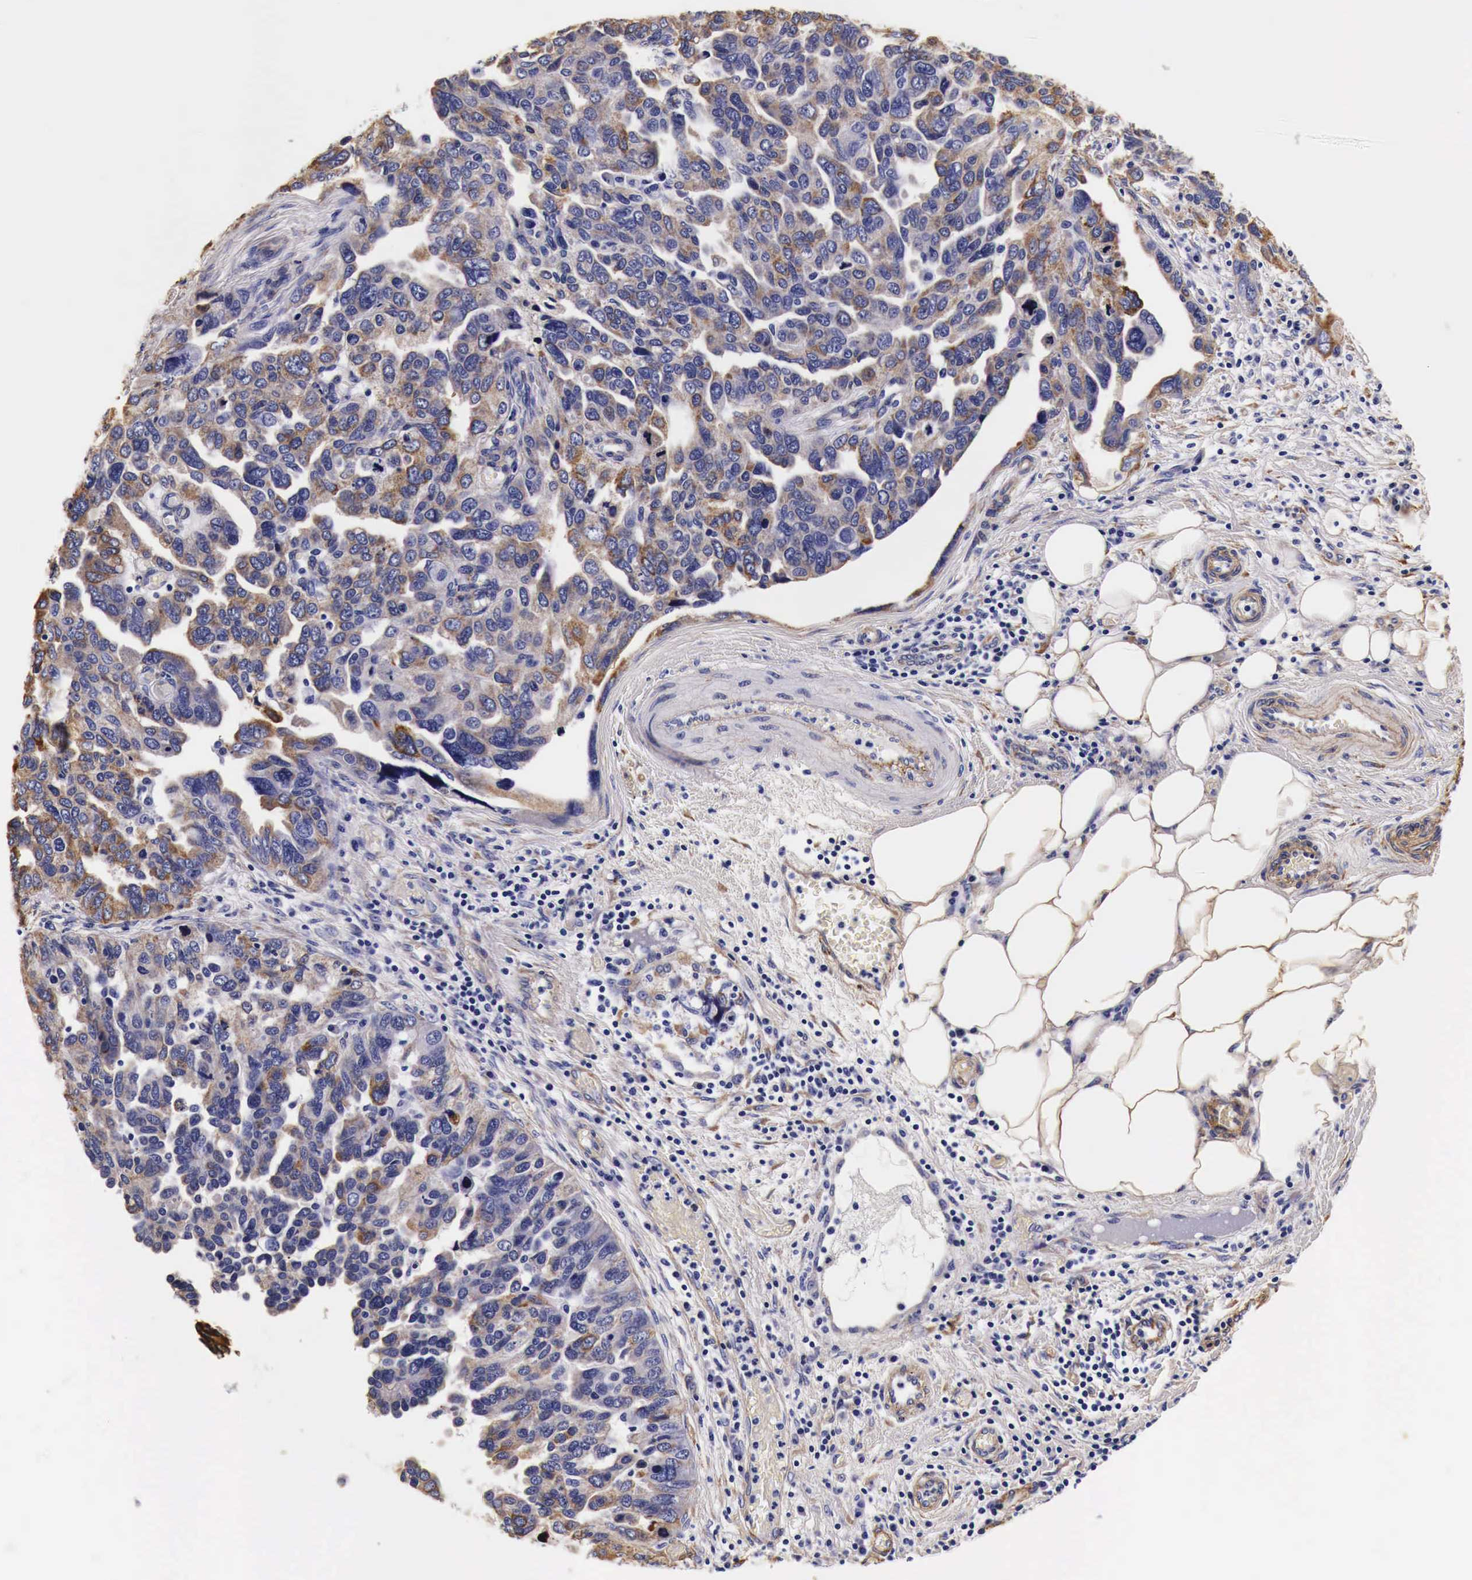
{"staining": {"intensity": "moderate", "quantity": "25%-75%", "location": "cytoplasmic/membranous"}, "tissue": "ovarian cancer", "cell_type": "Tumor cells", "image_type": "cancer", "snomed": [{"axis": "morphology", "description": "Cystadenocarcinoma, serous, NOS"}, {"axis": "topography", "description": "Ovary"}], "caption": "Protein staining demonstrates moderate cytoplasmic/membranous expression in about 25%-75% of tumor cells in serous cystadenocarcinoma (ovarian).", "gene": "LAMB2", "patient": {"sex": "female", "age": 64}}